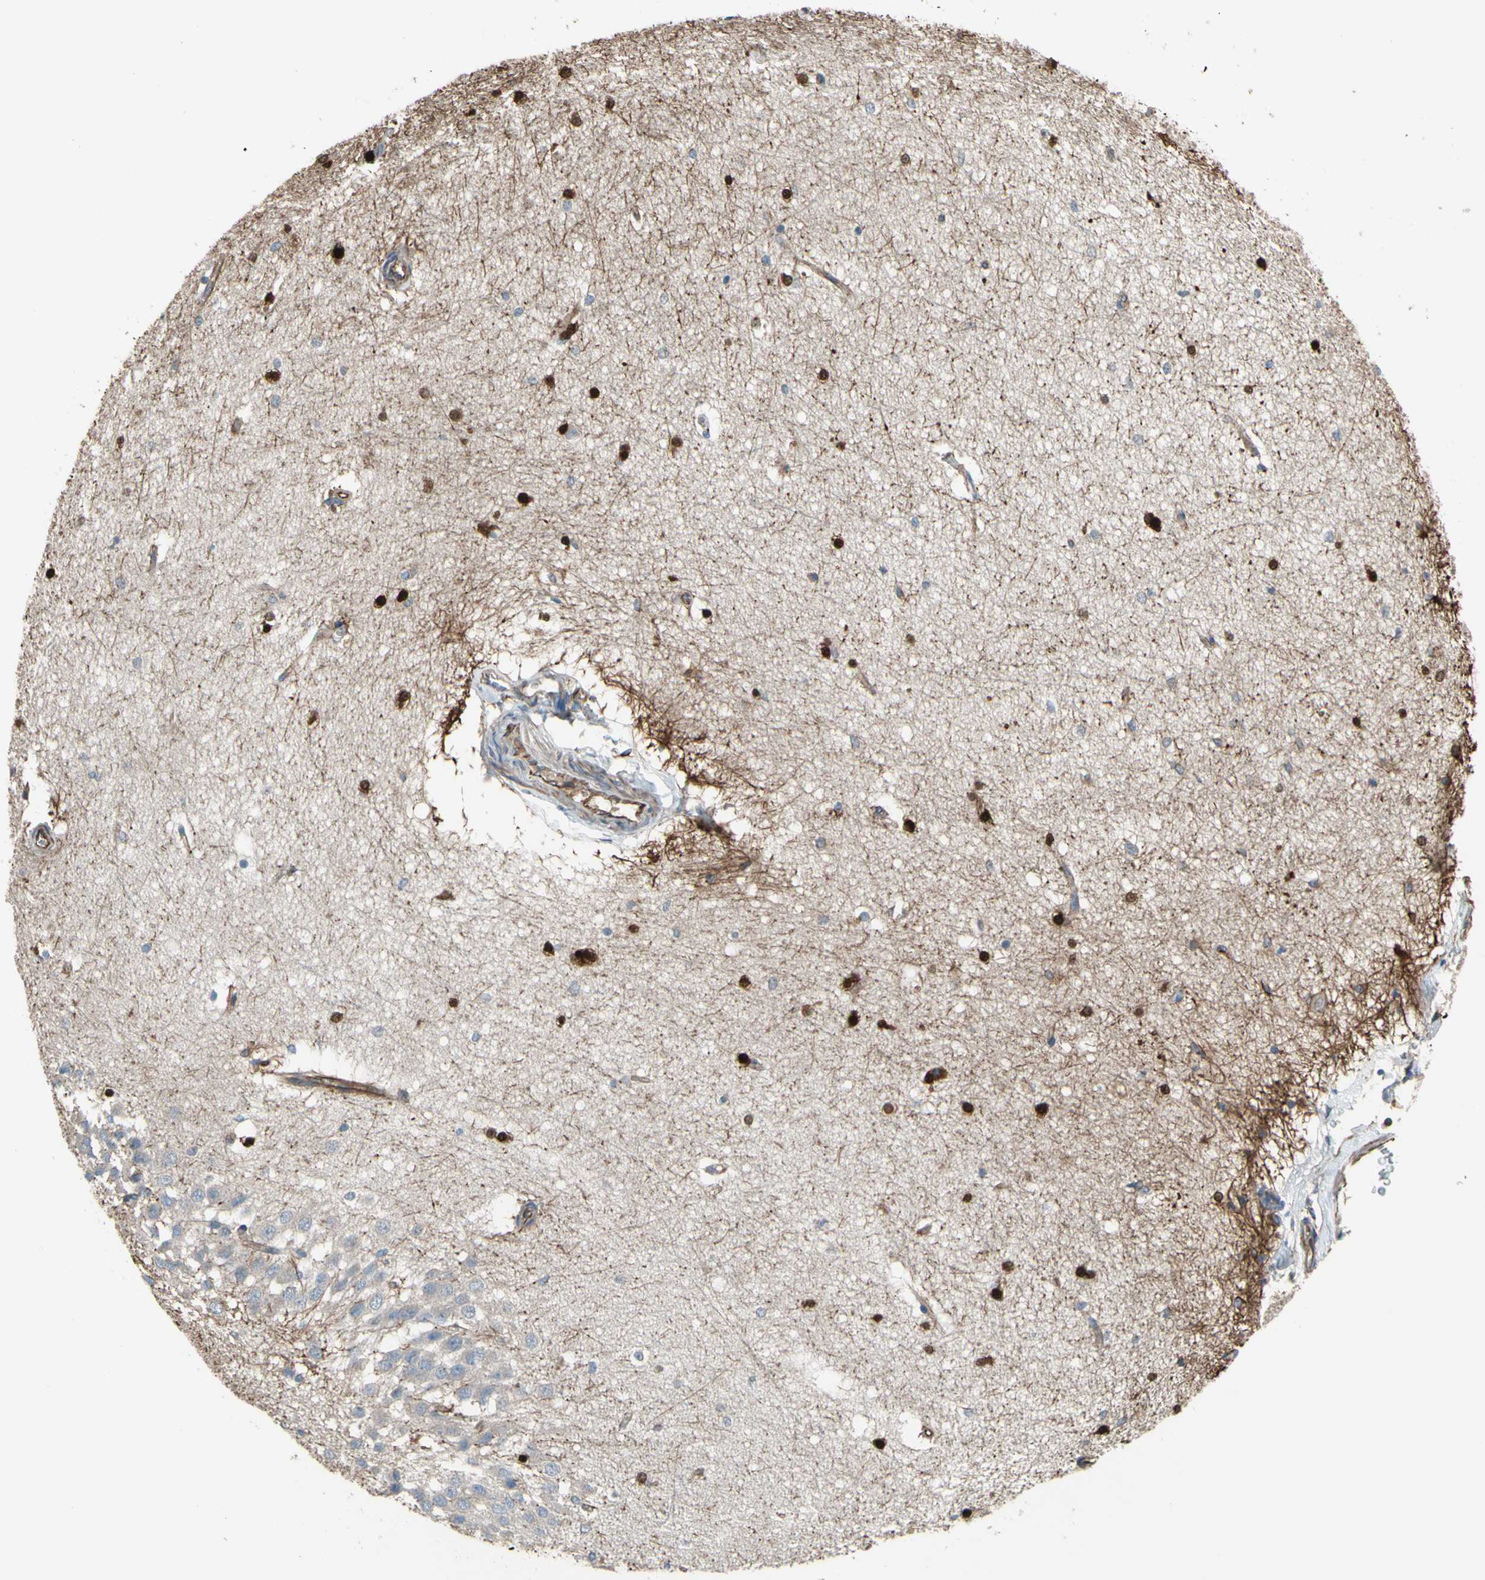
{"staining": {"intensity": "strong", "quantity": "<25%", "location": "cytoplasmic/membranous,nuclear"}, "tissue": "hippocampus", "cell_type": "Glial cells", "image_type": "normal", "snomed": [{"axis": "morphology", "description": "Normal tissue, NOS"}, {"axis": "topography", "description": "Hippocampus"}], "caption": "Immunohistochemistry staining of normal hippocampus, which shows medium levels of strong cytoplasmic/membranous,nuclear staining in approximately <25% of glial cells indicating strong cytoplasmic/membranous,nuclear protein expression. The staining was performed using DAB (brown) for protein detection and nuclei were counterstained in hematoxylin (blue).", "gene": "TRAF2", "patient": {"sex": "female", "age": 19}}